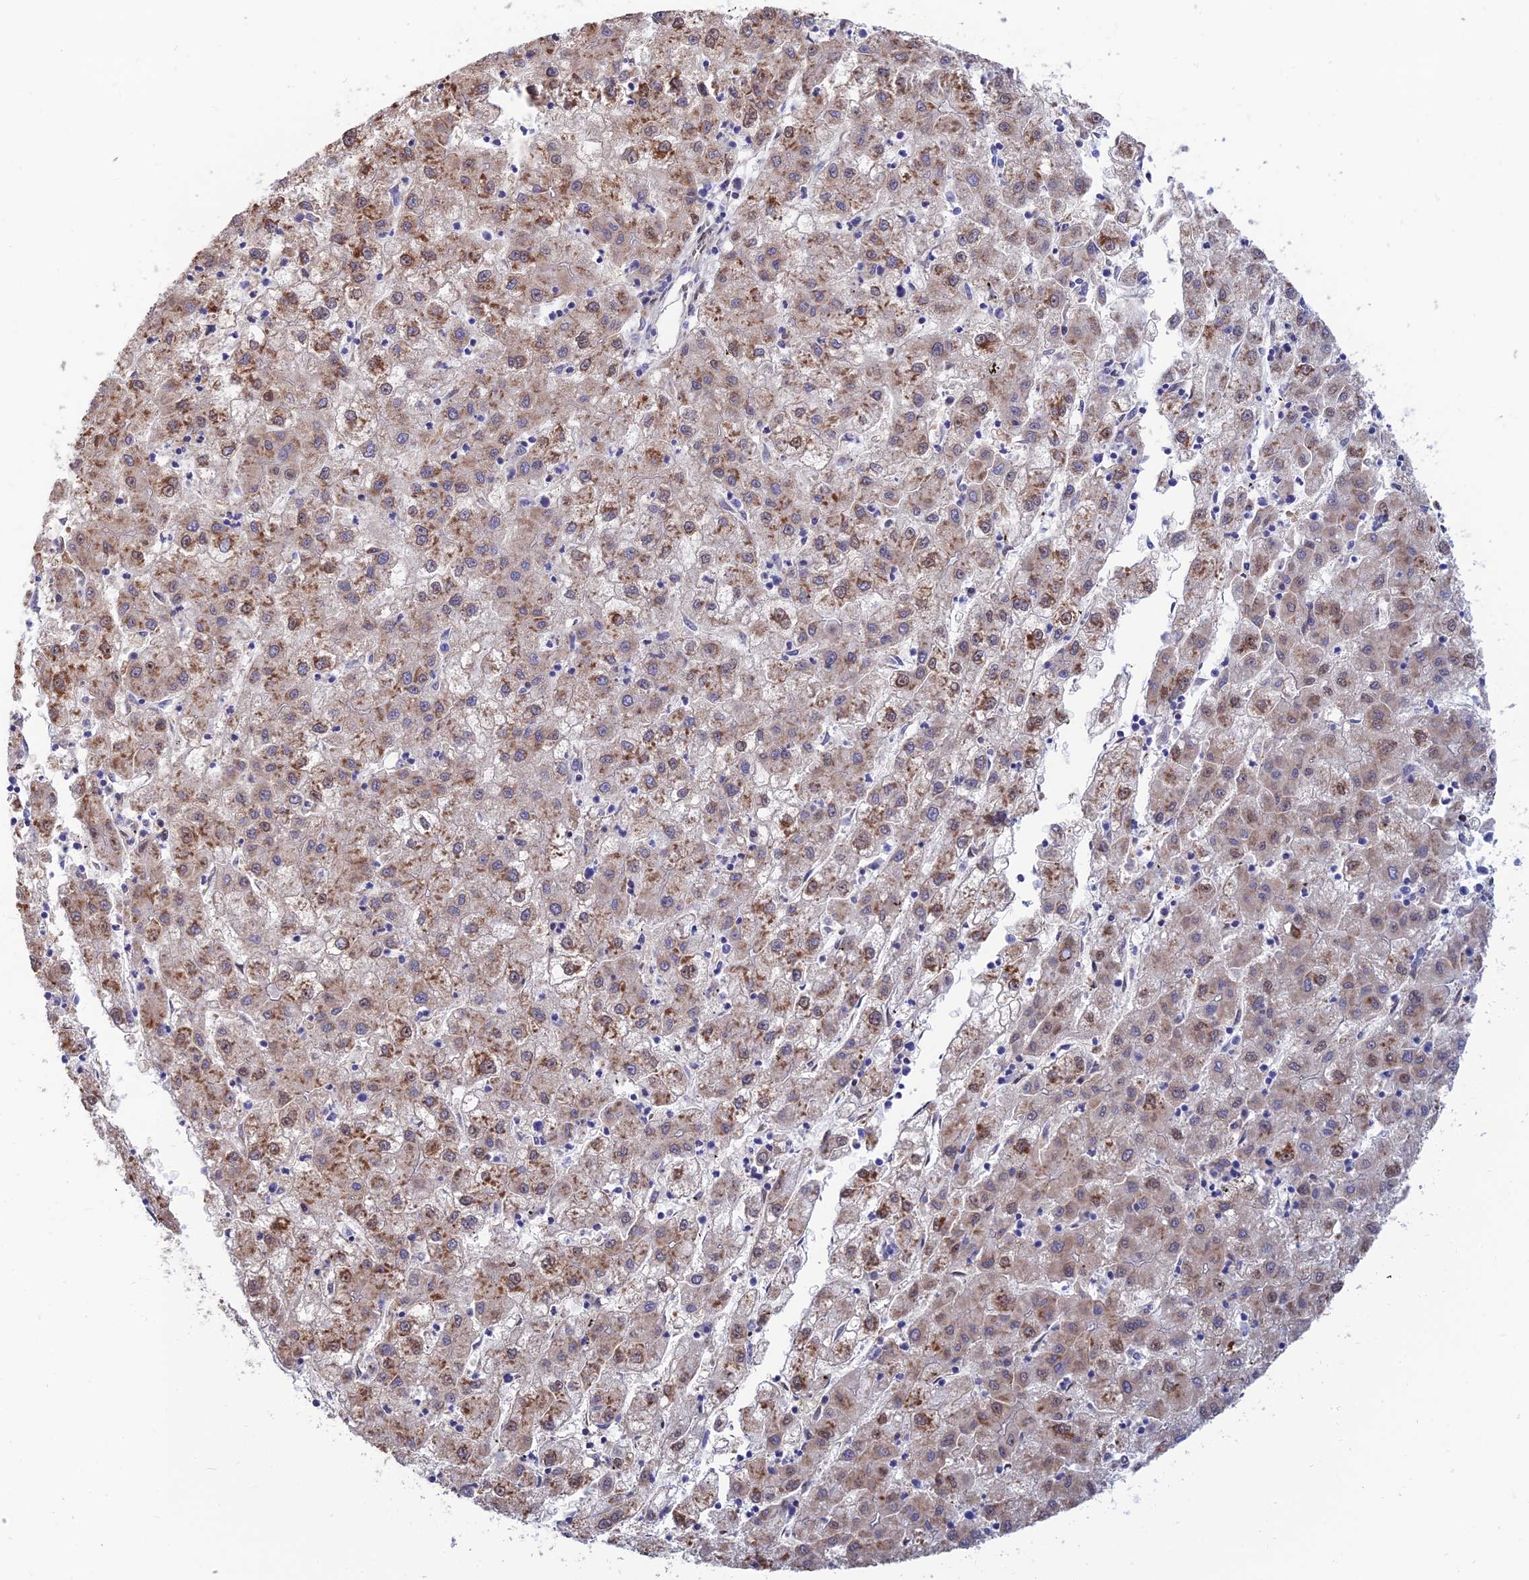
{"staining": {"intensity": "moderate", "quantity": ">75%", "location": "cytoplasmic/membranous"}, "tissue": "liver cancer", "cell_type": "Tumor cells", "image_type": "cancer", "snomed": [{"axis": "morphology", "description": "Carcinoma, Hepatocellular, NOS"}, {"axis": "topography", "description": "Liver"}], "caption": "This is an image of immunohistochemistry staining of liver cancer, which shows moderate positivity in the cytoplasmic/membranous of tumor cells.", "gene": "DNPEP", "patient": {"sex": "male", "age": 72}}